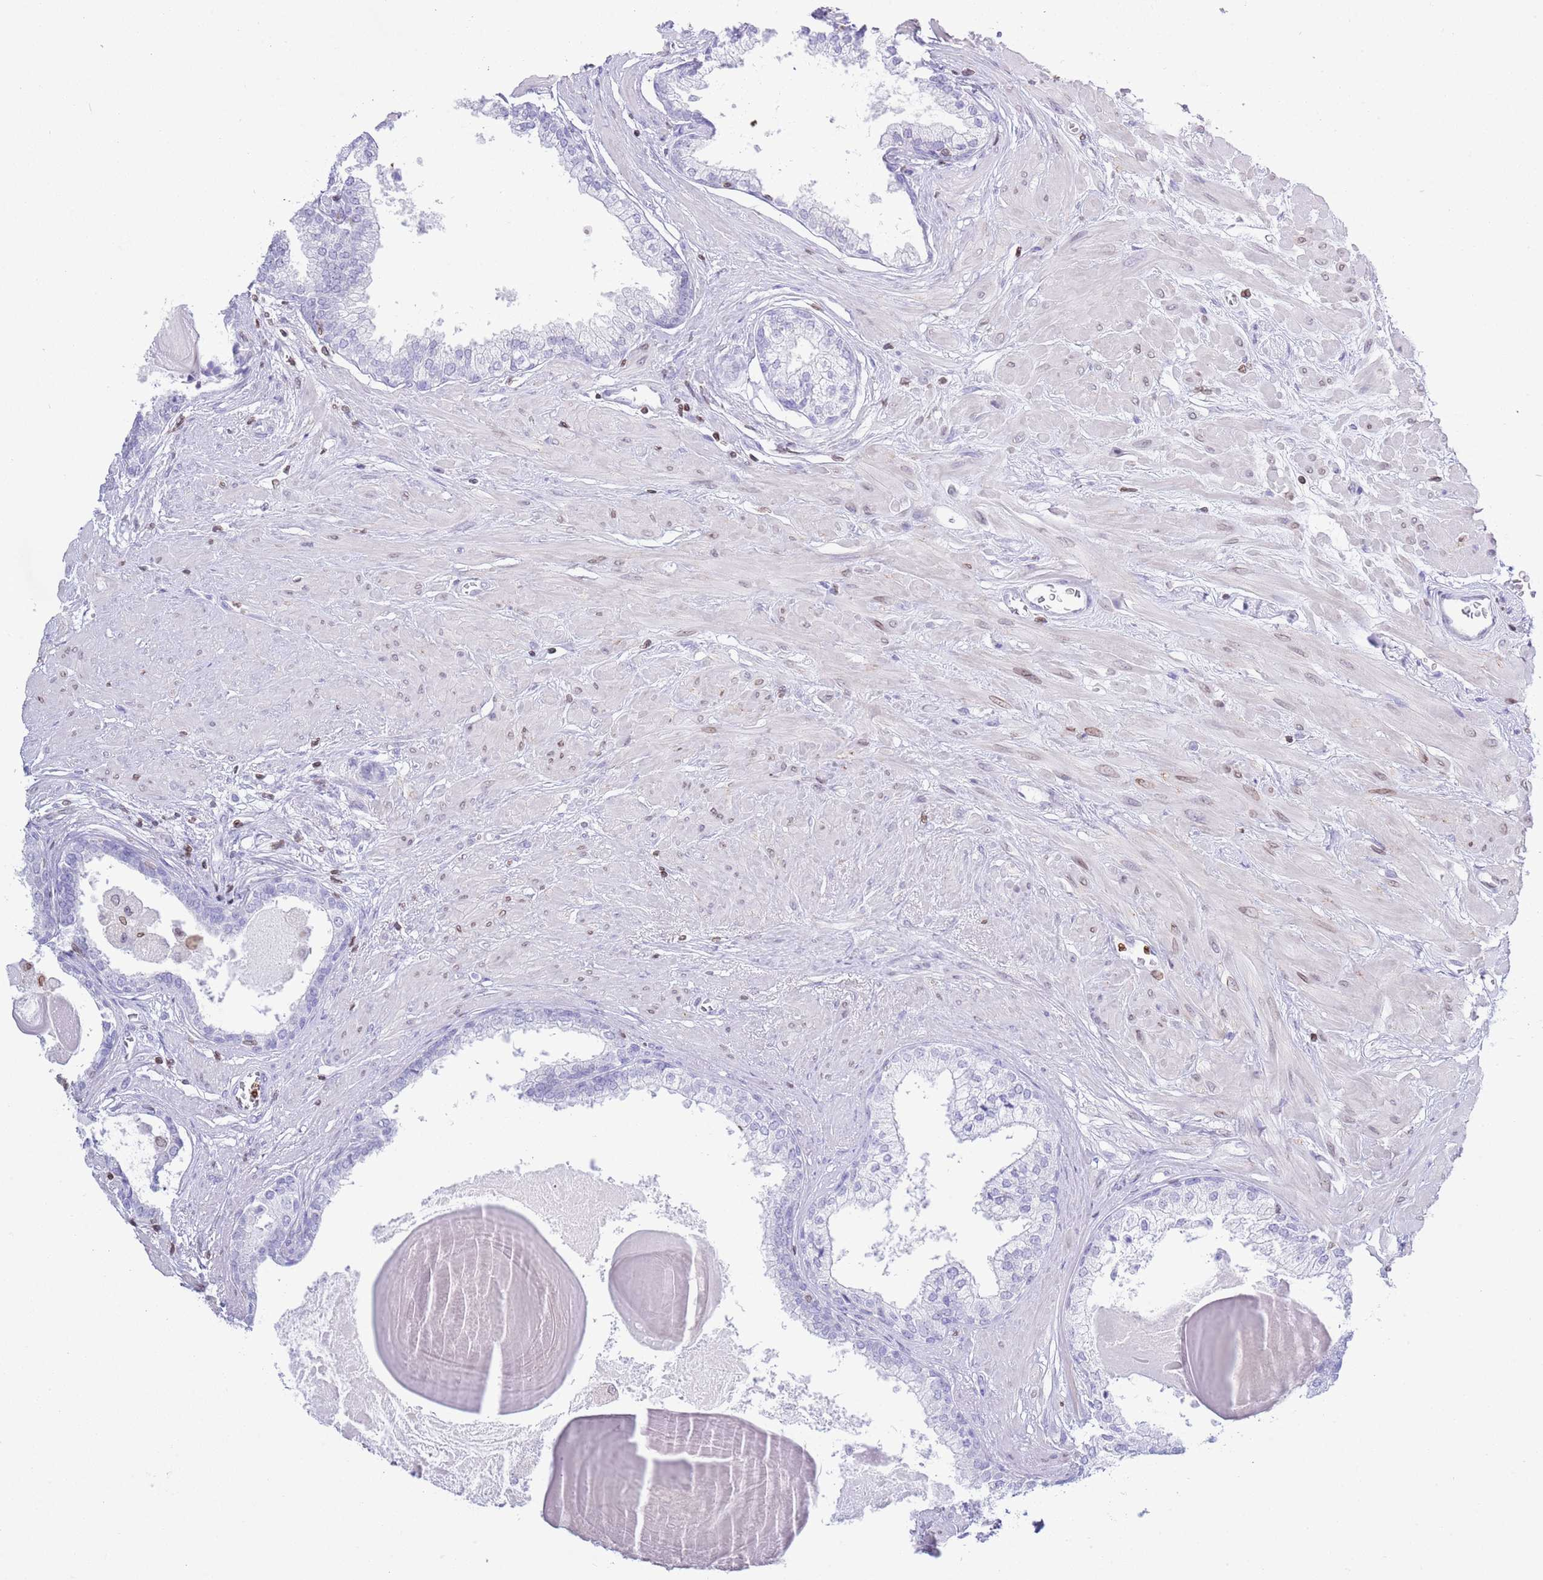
{"staining": {"intensity": "negative", "quantity": "none", "location": "none"}, "tissue": "prostate", "cell_type": "Glandular cells", "image_type": "normal", "snomed": [{"axis": "morphology", "description": "Normal tissue, NOS"}, {"axis": "topography", "description": "Prostate"}], "caption": "Unremarkable prostate was stained to show a protein in brown. There is no significant positivity in glandular cells. The staining is performed using DAB brown chromogen with nuclei counter-stained in using hematoxylin.", "gene": "LBR", "patient": {"sex": "male", "age": 57}}